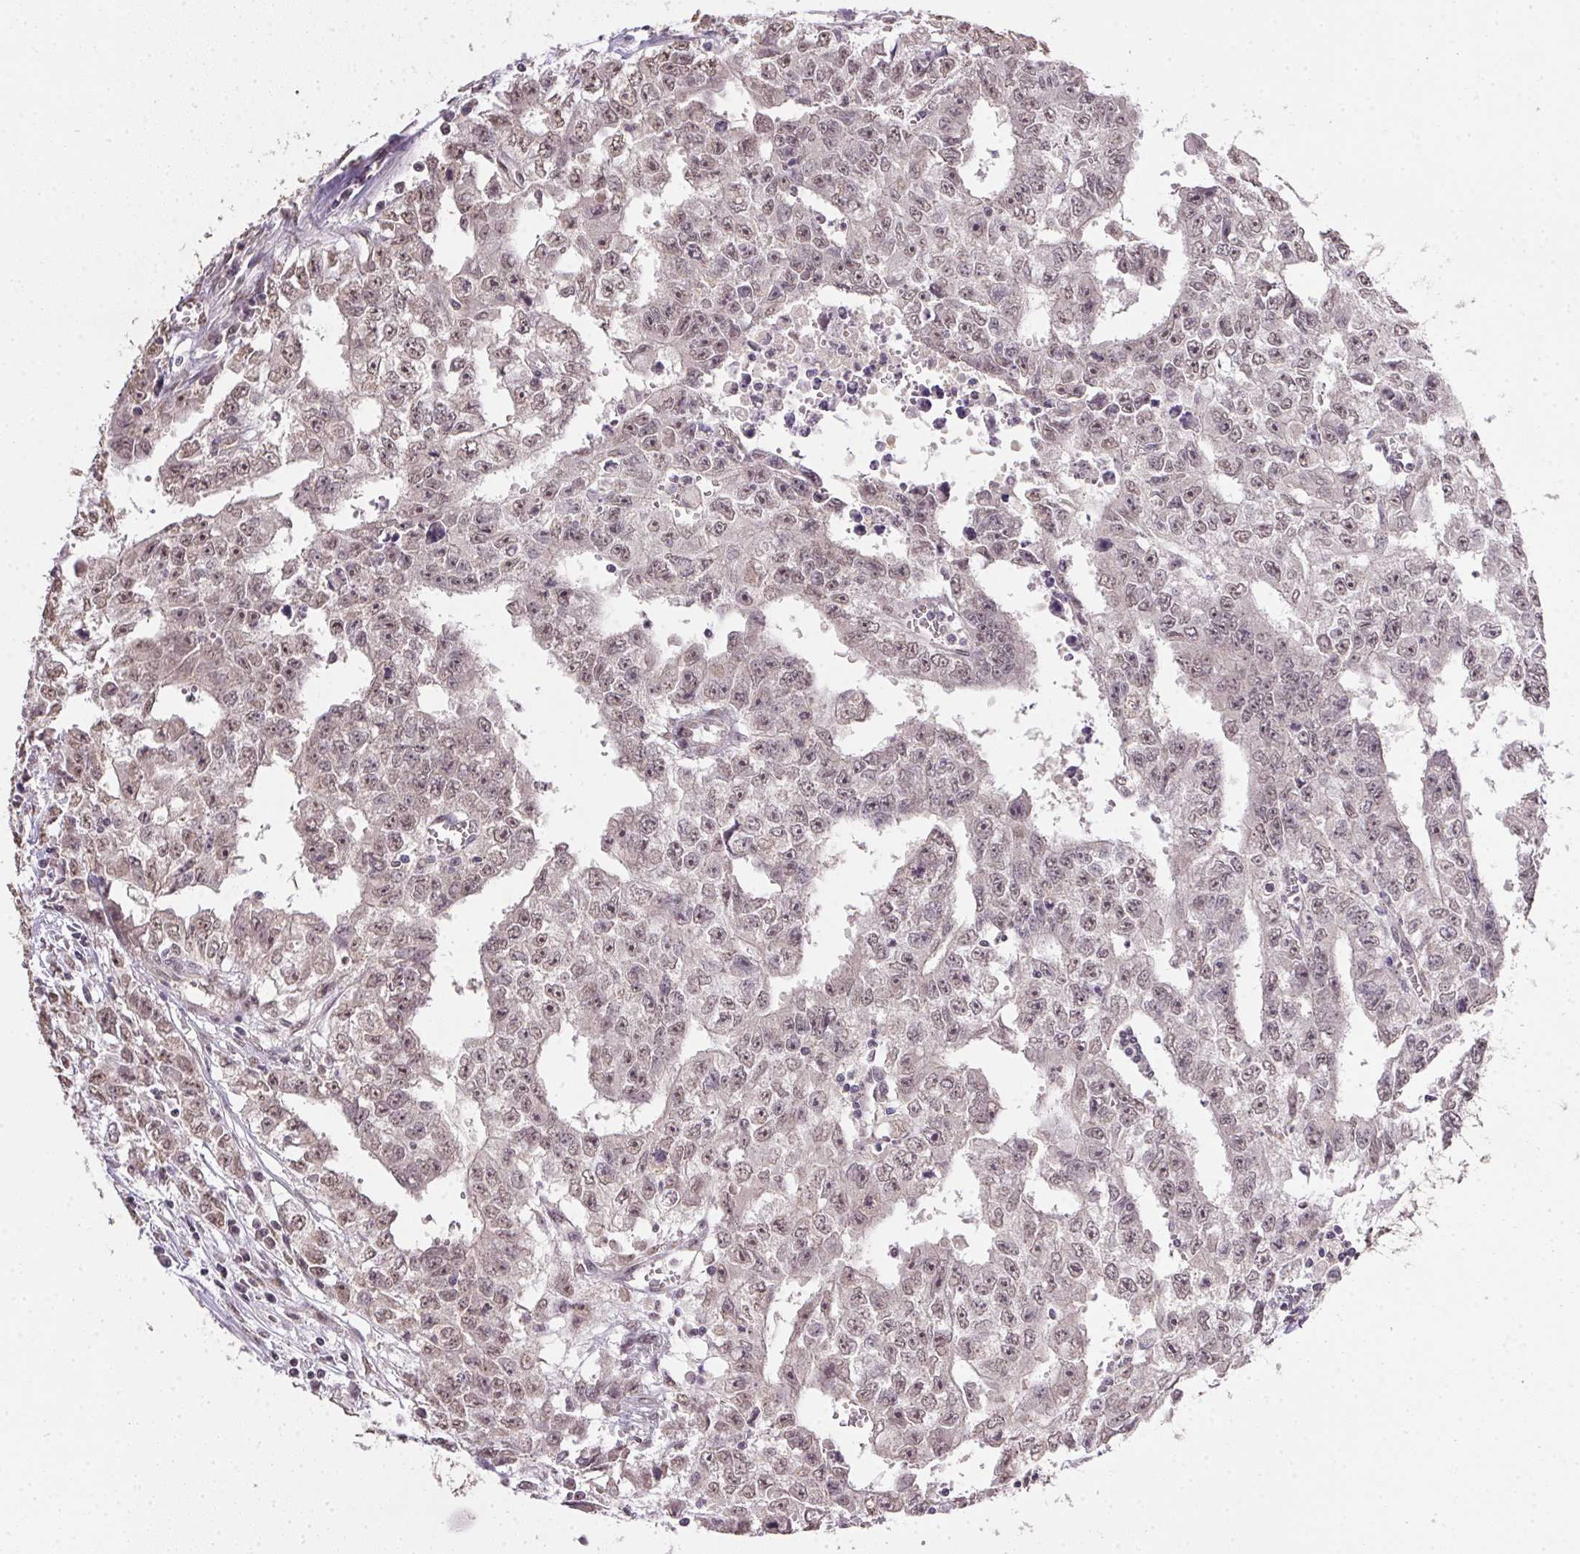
{"staining": {"intensity": "weak", "quantity": ">75%", "location": "nuclear"}, "tissue": "testis cancer", "cell_type": "Tumor cells", "image_type": "cancer", "snomed": [{"axis": "morphology", "description": "Carcinoma, Embryonal, NOS"}, {"axis": "morphology", "description": "Teratoma, malignant, NOS"}, {"axis": "topography", "description": "Testis"}], "caption": "High-power microscopy captured an IHC photomicrograph of embryonal carcinoma (testis), revealing weak nuclear positivity in approximately >75% of tumor cells.", "gene": "PPP4R4", "patient": {"sex": "male", "age": 24}}